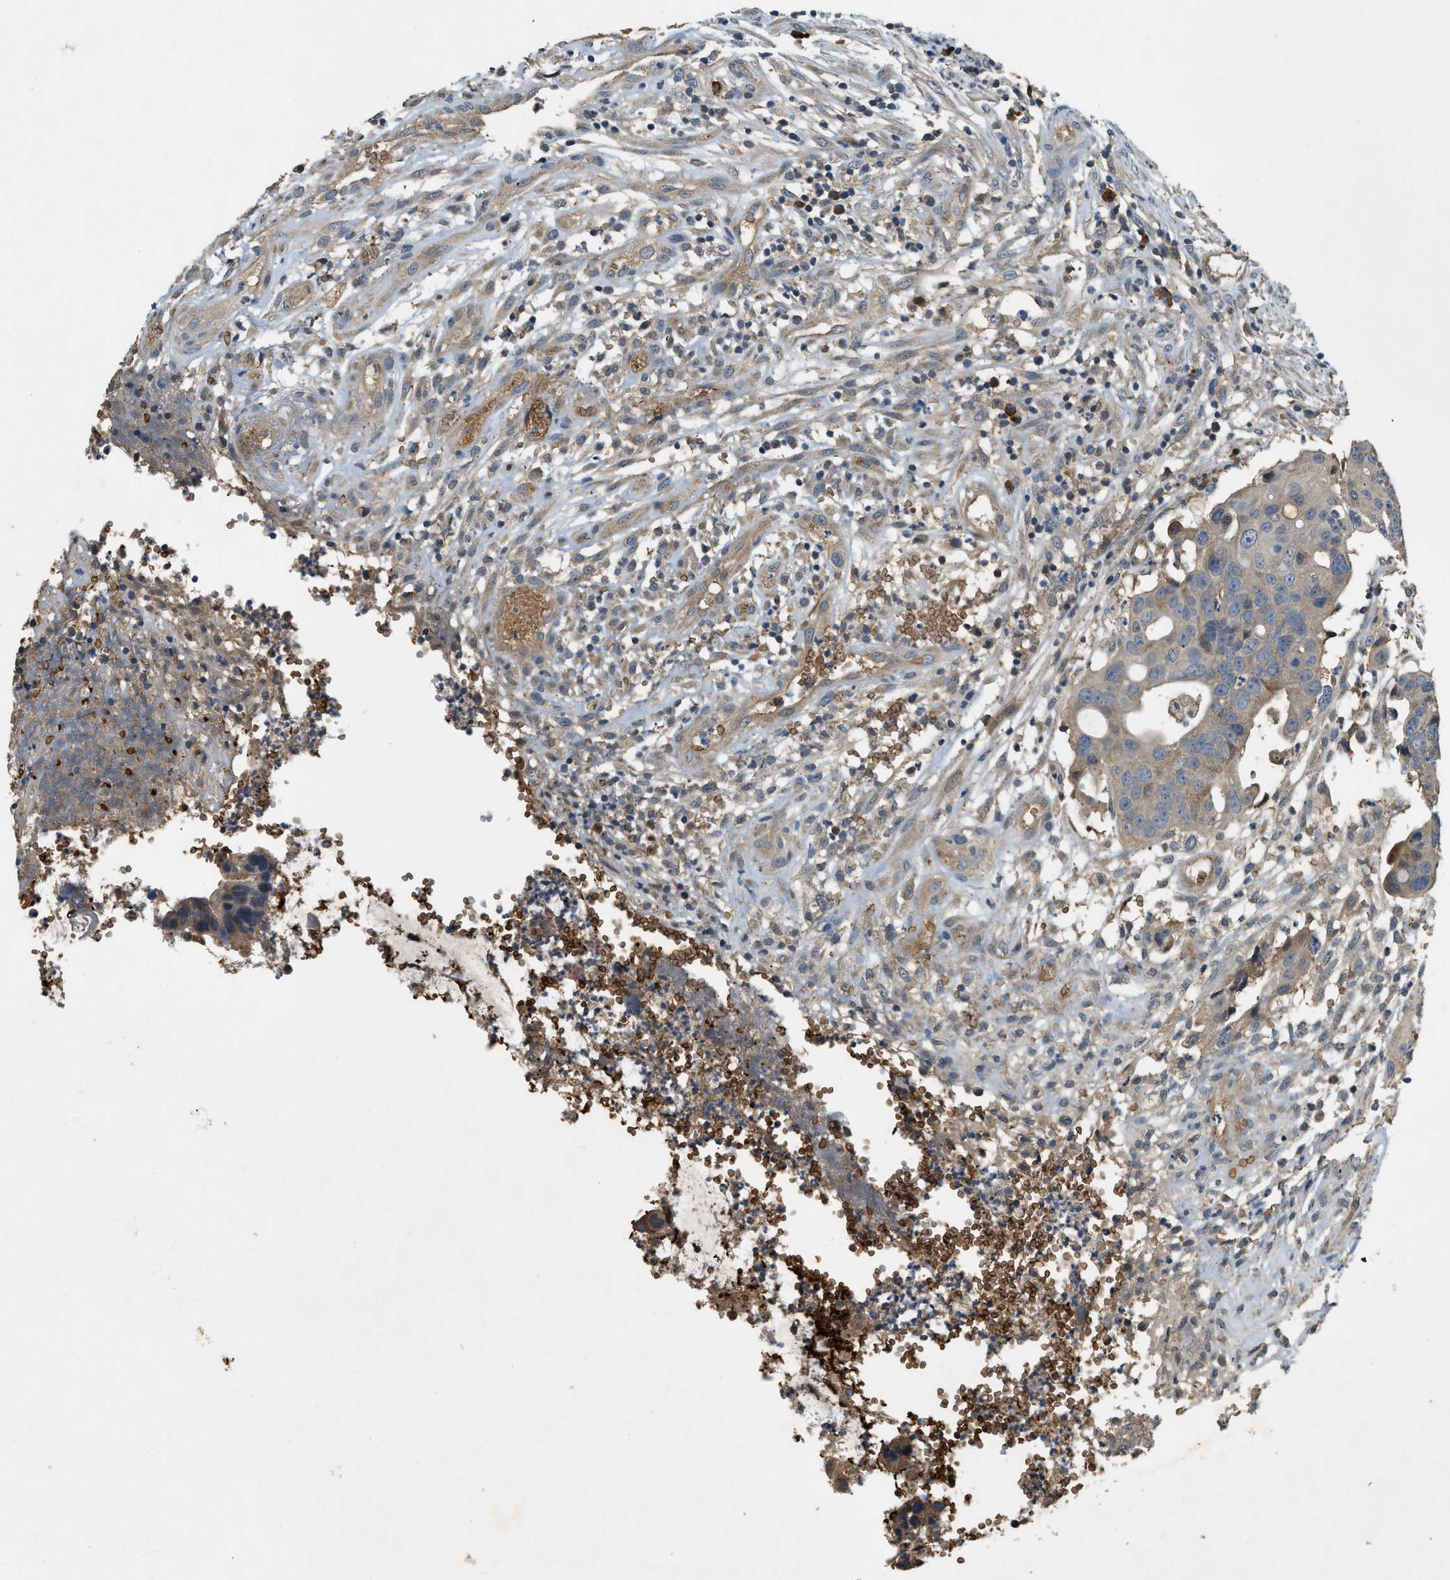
{"staining": {"intensity": "weak", "quantity": ">75%", "location": "cytoplasmic/membranous"}, "tissue": "colorectal cancer", "cell_type": "Tumor cells", "image_type": "cancer", "snomed": [{"axis": "morphology", "description": "Adenocarcinoma, NOS"}, {"axis": "topography", "description": "Colon"}], "caption": "Colorectal adenocarcinoma stained with a protein marker displays weak staining in tumor cells.", "gene": "CFLAR", "patient": {"sex": "female", "age": 57}}